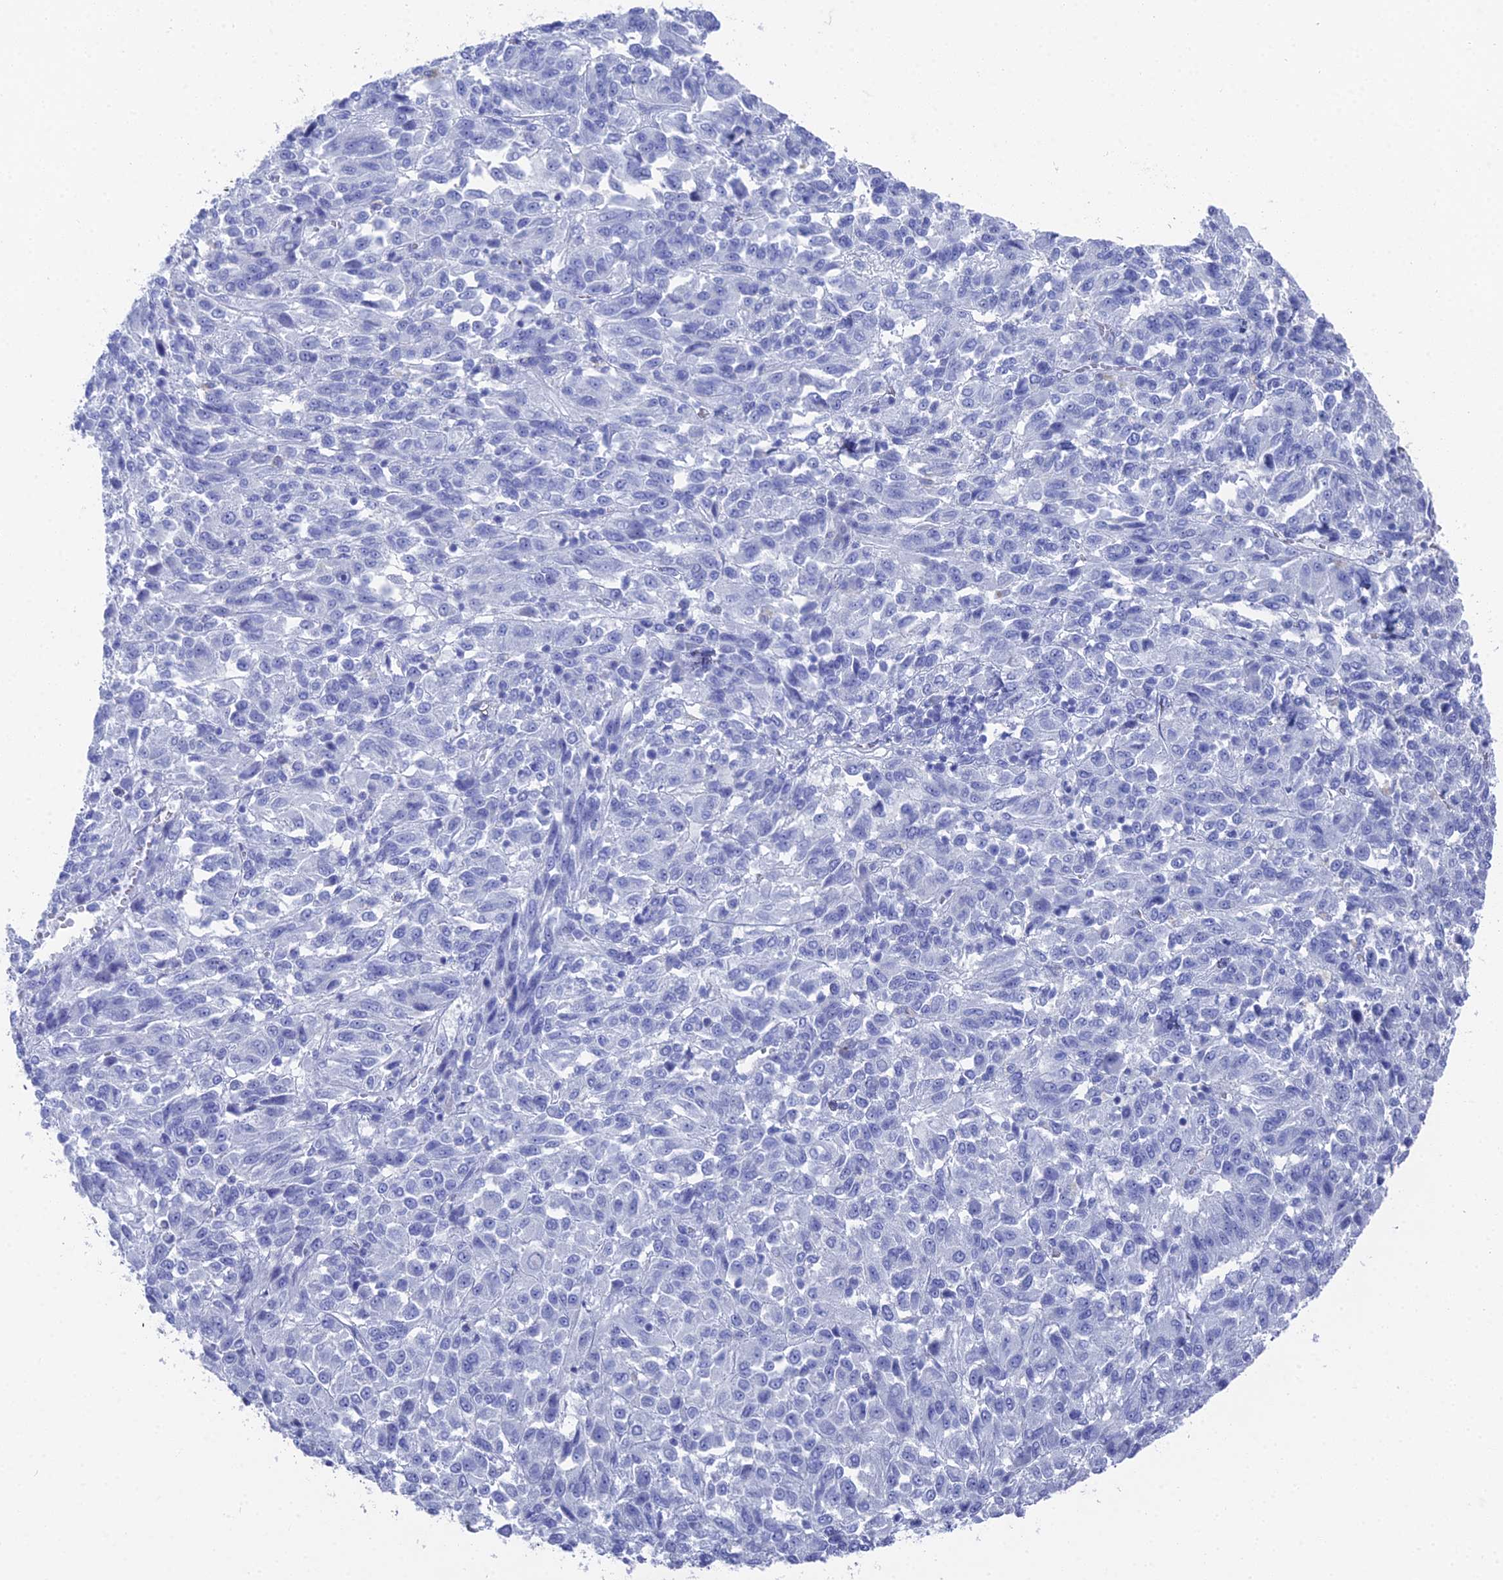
{"staining": {"intensity": "negative", "quantity": "none", "location": "none"}, "tissue": "melanoma", "cell_type": "Tumor cells", "image_type": "cancer", "snomed": [{"axis": "morphology", "description": "Malignant melanoma, Metastatic site"}, {"axis": "topography", "description": "Lung"}], "caption": "Immunohistochemistry image of melanoma stained for a protein (brown), which displays no positivity in tumor cells.", "gene": "ENPP3", "patient": {"sex": "male", "age": 64}}